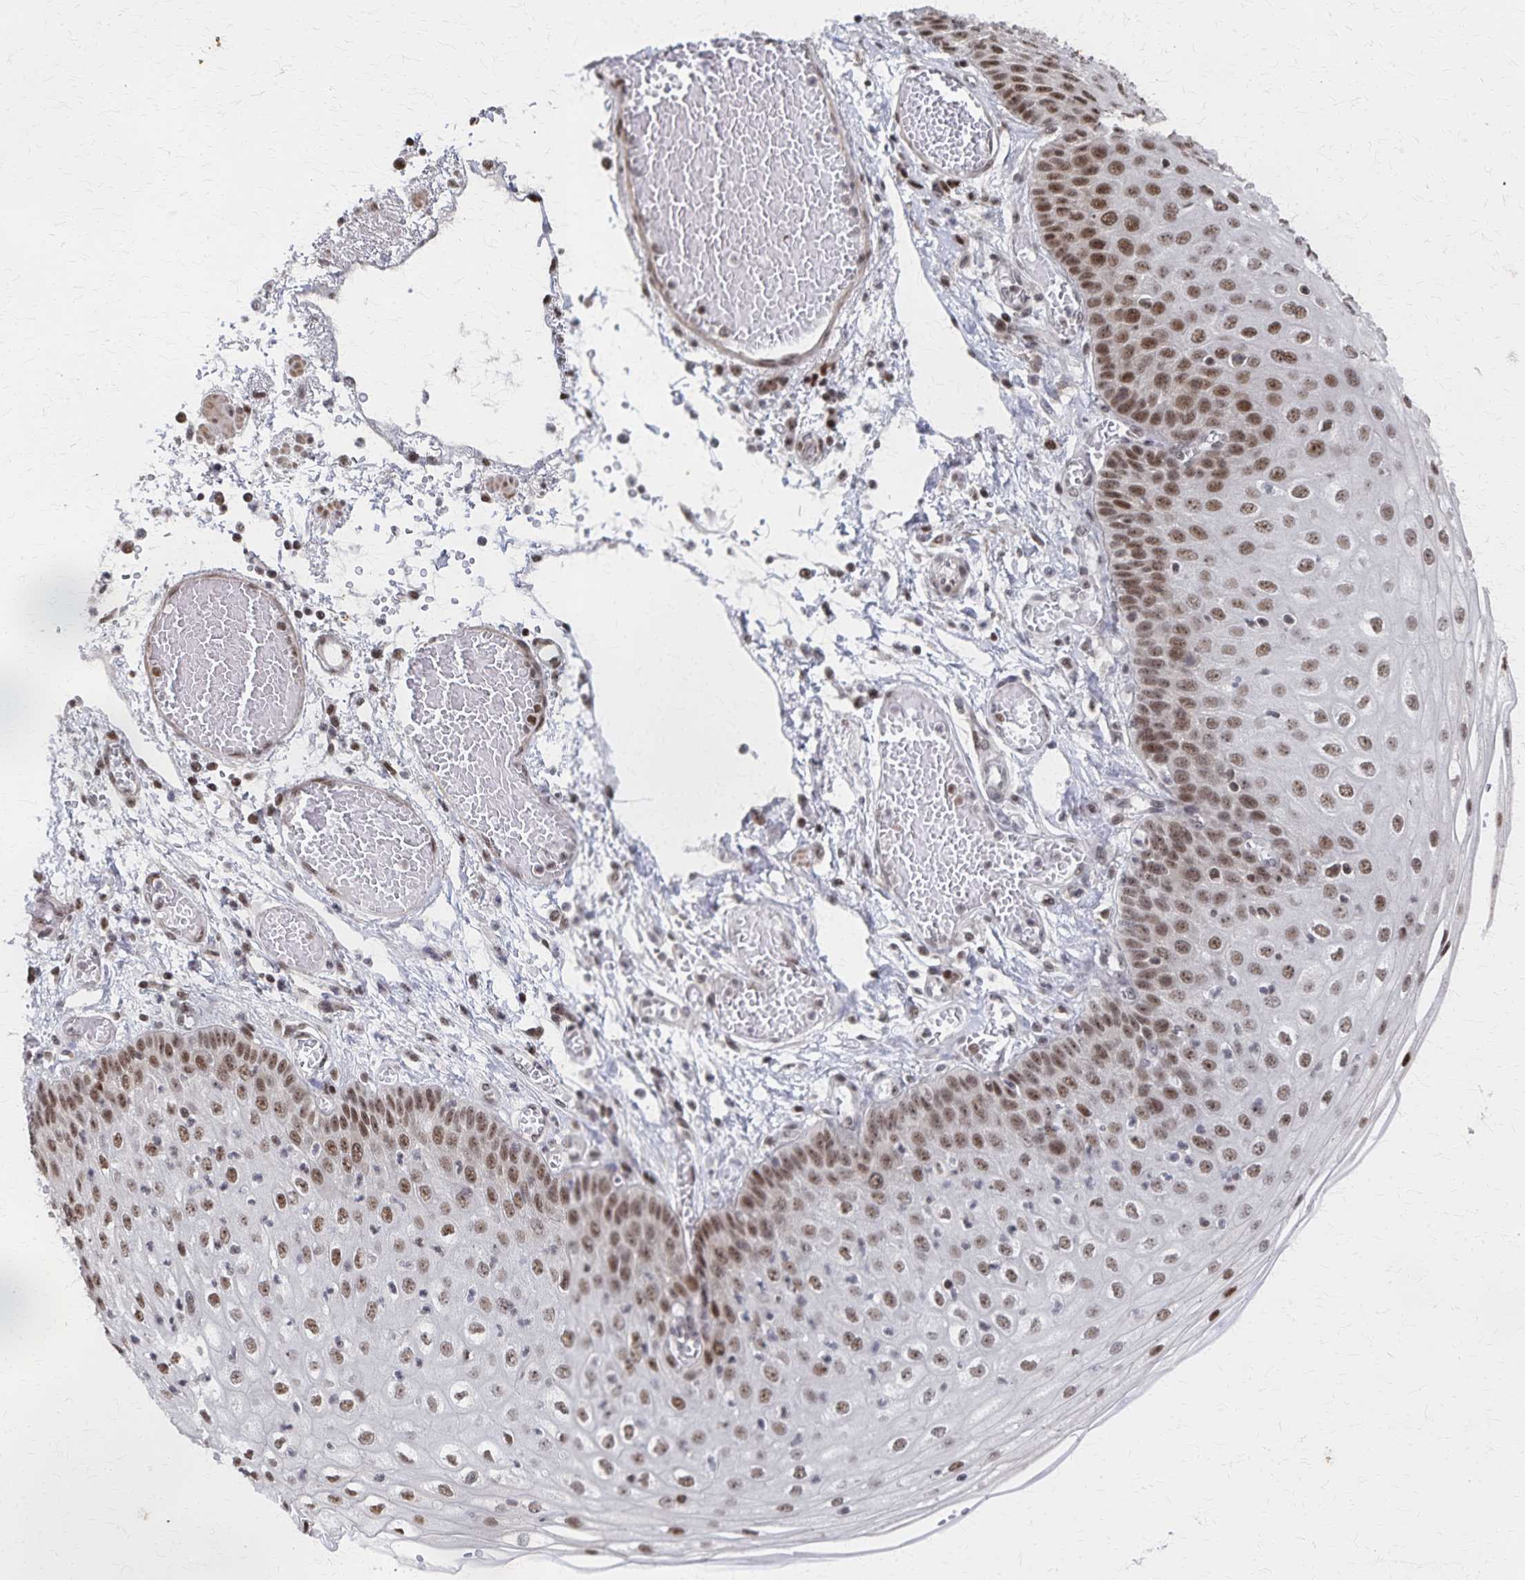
{"staining": {"intensity": "strong", "quantity": ">75%", "location": "nuclear"}, "tissue": "esophagus", "cell_type": "Squamous epithelial cells", "image_type": "normal", "snomed": [{"axis": "morphology", "description": "Normal tissue, NOS"}, {"axis": "morphology", "description": "Adenocarcinoma, NOS"}, {"axis": "topography", "description": "Esophagus"}], "caption": "Brown immunohistochemical staining in benign esophagus shows strong nuclear staining in approximately >75% of squamous epithelial cells. (Brightfield microscopy of DAB IHC at high magnification).", "gene": "GTF2B", "patient": {"sex": "male", "age": 81}}